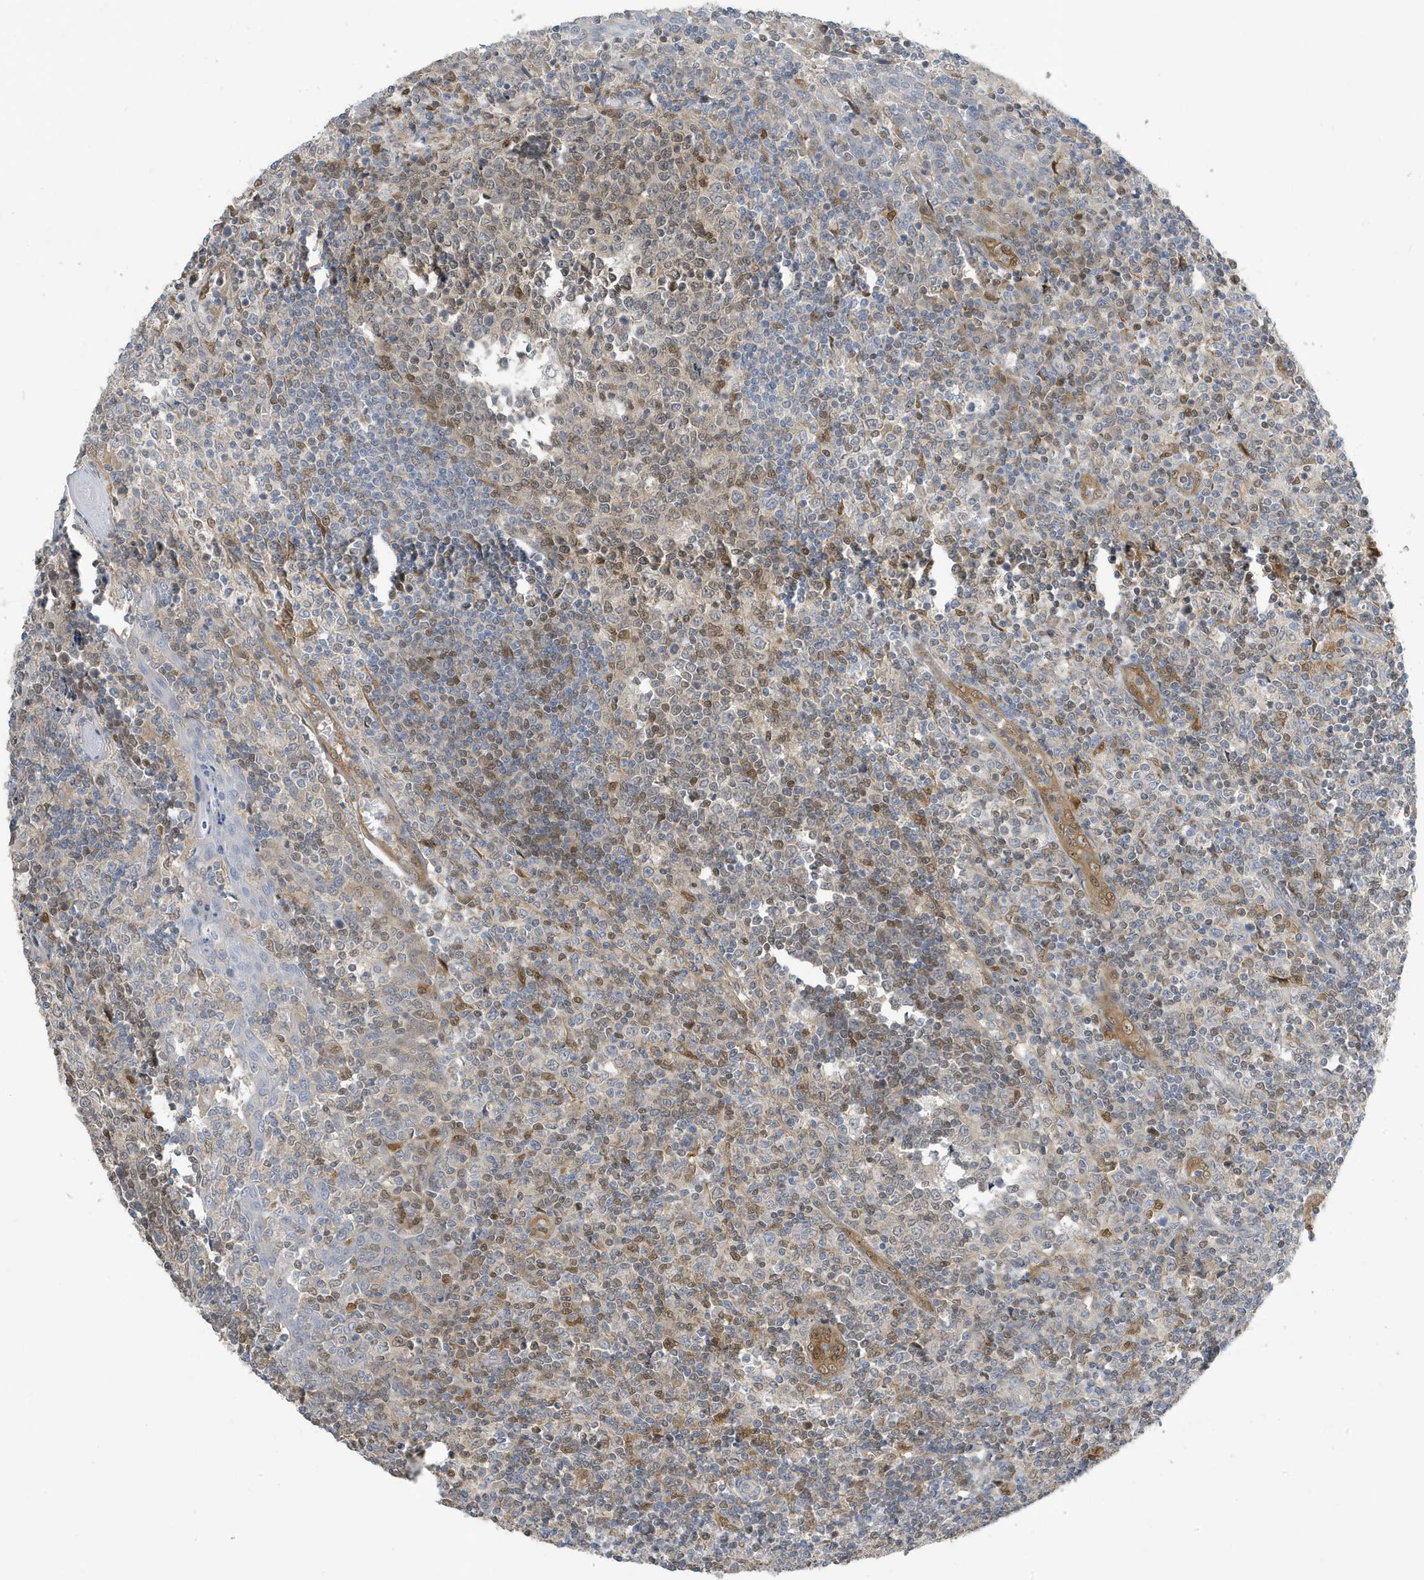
{"staining": {"intensity": "moderate", "quantity": "25%-75%", "location": "nuclear"}, "tissue": "tonsil", "cell_type": "Germinal center cells", "image_type": "normal", "snomed": [{"axis": "morphology", "description": "Normal tissue, NOS"}, {"axis": "topography", "description": "Tonsil"}], "caption": "Immunohistochemical staining of unremarkable human tonsil displays 25%-75% levels of moderate nuclear protein expression in about 25%-75% of germinal center cells. The protein of interest is shown in brown color, while the nuclei are stained blue.", "gene": "NCOA7", "patient": {"sex": "female", "age": 19}}